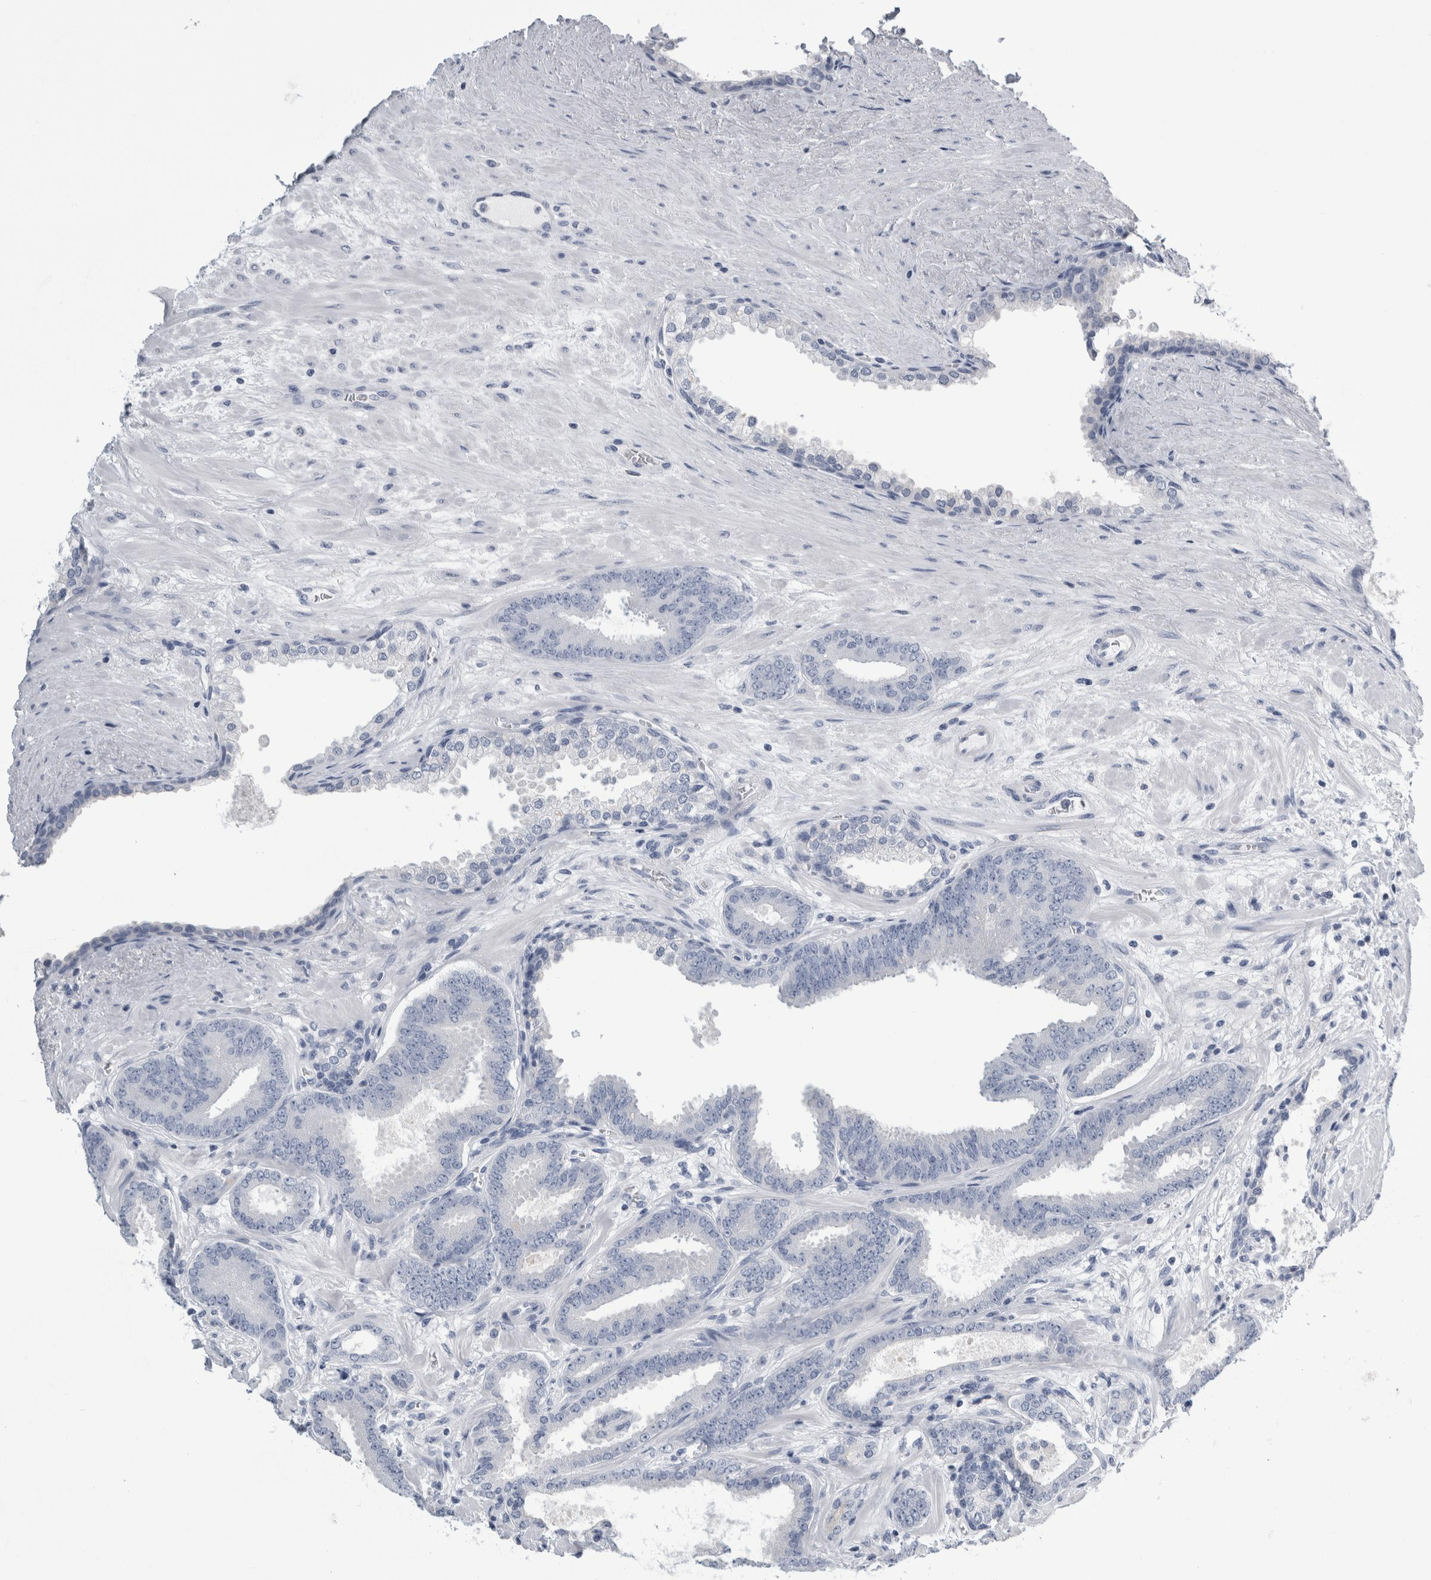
{"staining": {"intensity": "negative", "quantity": "none", "location": "none"}, "tissue": "prostate cancer", "cell_type": "Tumor cells", "image_type": "cancer", "snomed": [{"axis": "morphology", "description": "Adenocarcinoma, Low grade"}, {"axis": "topography", "description": "Prostate"}], "caption": "Immunohistochemistry (IHC) of human prostate adenocarcinoma (low-grade) shows no staining in tumor cells.", "gene": "ANKFY1", "patient": {"sex": "male", "age": 62}}